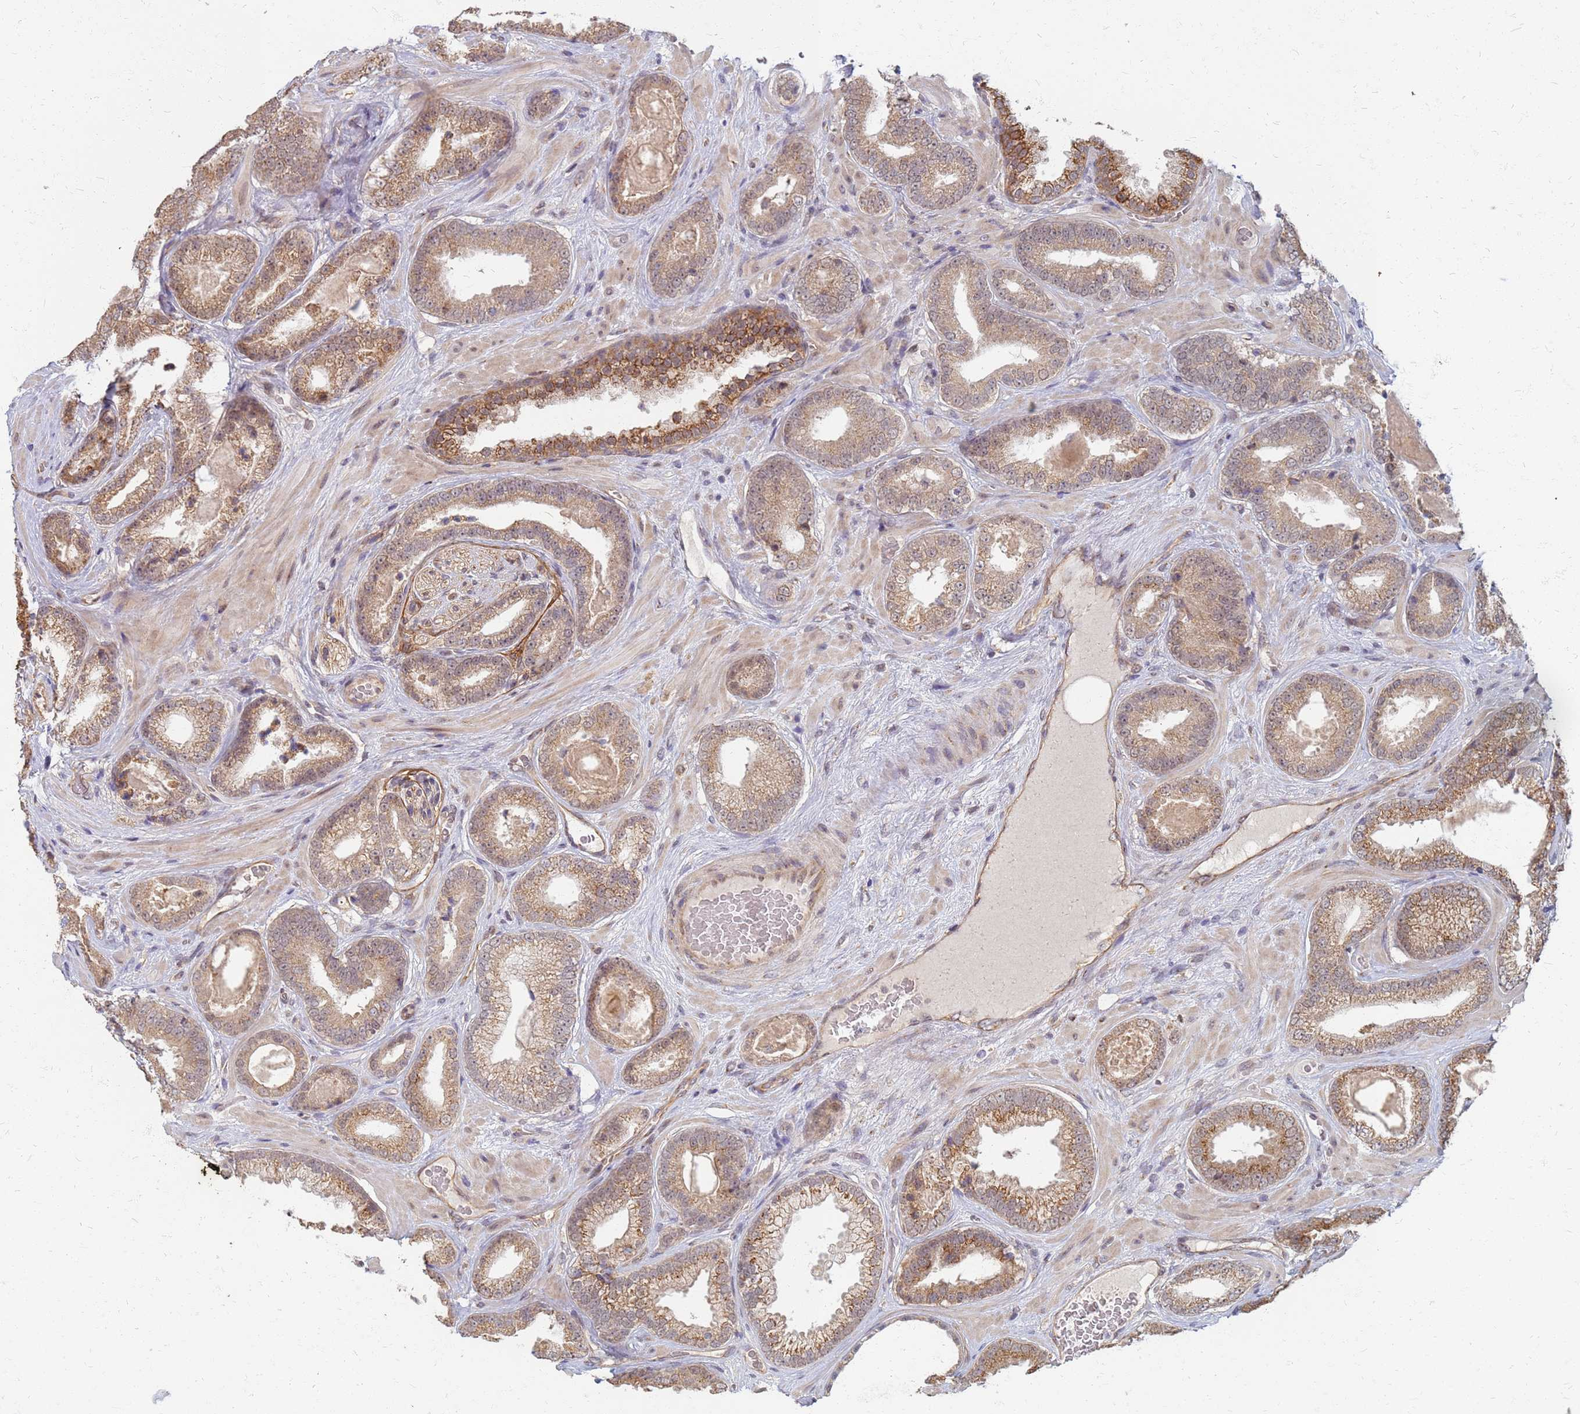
{"staining": {"intensity": "moderate", "quantity": "25%-75%", "location": "cytoplasmic/membranous"}, "tissue": "prostate cancer", "cell_type": "Tumor cells", "image_type": "cancer", "snomed": [{"axis": "morphology", "description": "Adenocarcinoma, Low grade"}, {"axis": "topography", "description": "Prostate"}], "caption": "Immunohistochemistry (DAB) staining of low-grade adenocarcinoma (prostate) demonstrates moderate cytoplasmic/membranous protein positivity in about 25%-75% of tumor cells.", "gene": "ITGB4", "patient": {"sex": "male", "age": 57}}